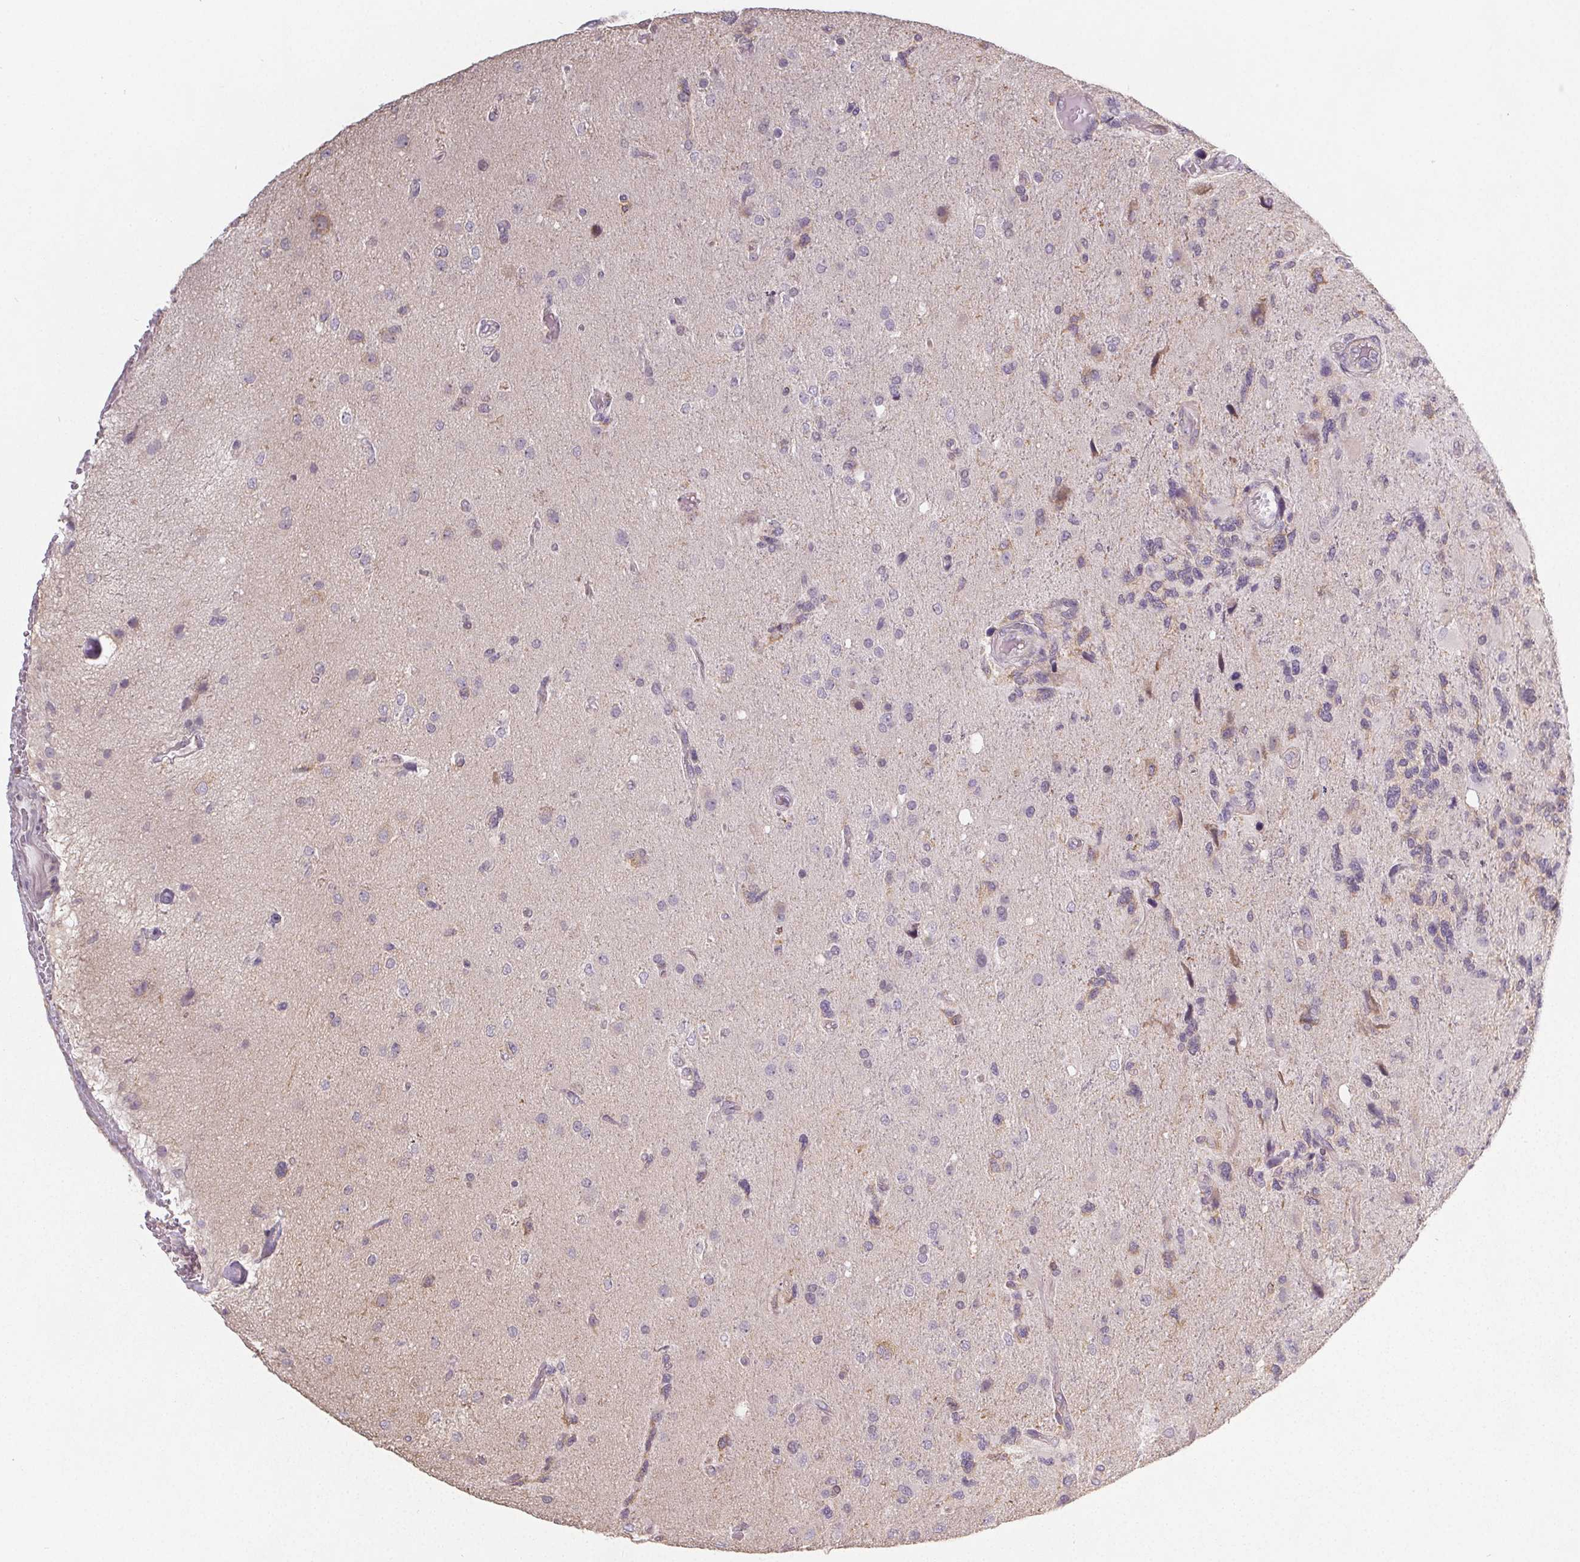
{"staining": {"intensity": "negative", "quantity": "none", "location": "none"}, "tissue": "glioma", "cell_type": "Tumor cells", "image_type": "cancer", "snomed": [{"axis": "morphology", "description": "Glioma, malignant, High grade"}, {"axis": "topography", "description": "Brain"}], "caption": "The immunohistochemistry photomicrograph has no significant expression in tumor cells of glioma tissue. (Stains: DAB (3,3'-diaminobenzidine) immunohistochemistry with hematoxylin counter stain, Microscopy: brightfield microscopy at high magnification).", "gene": "SLC26A2", "patient": {"sex": "female", "age": 71}}